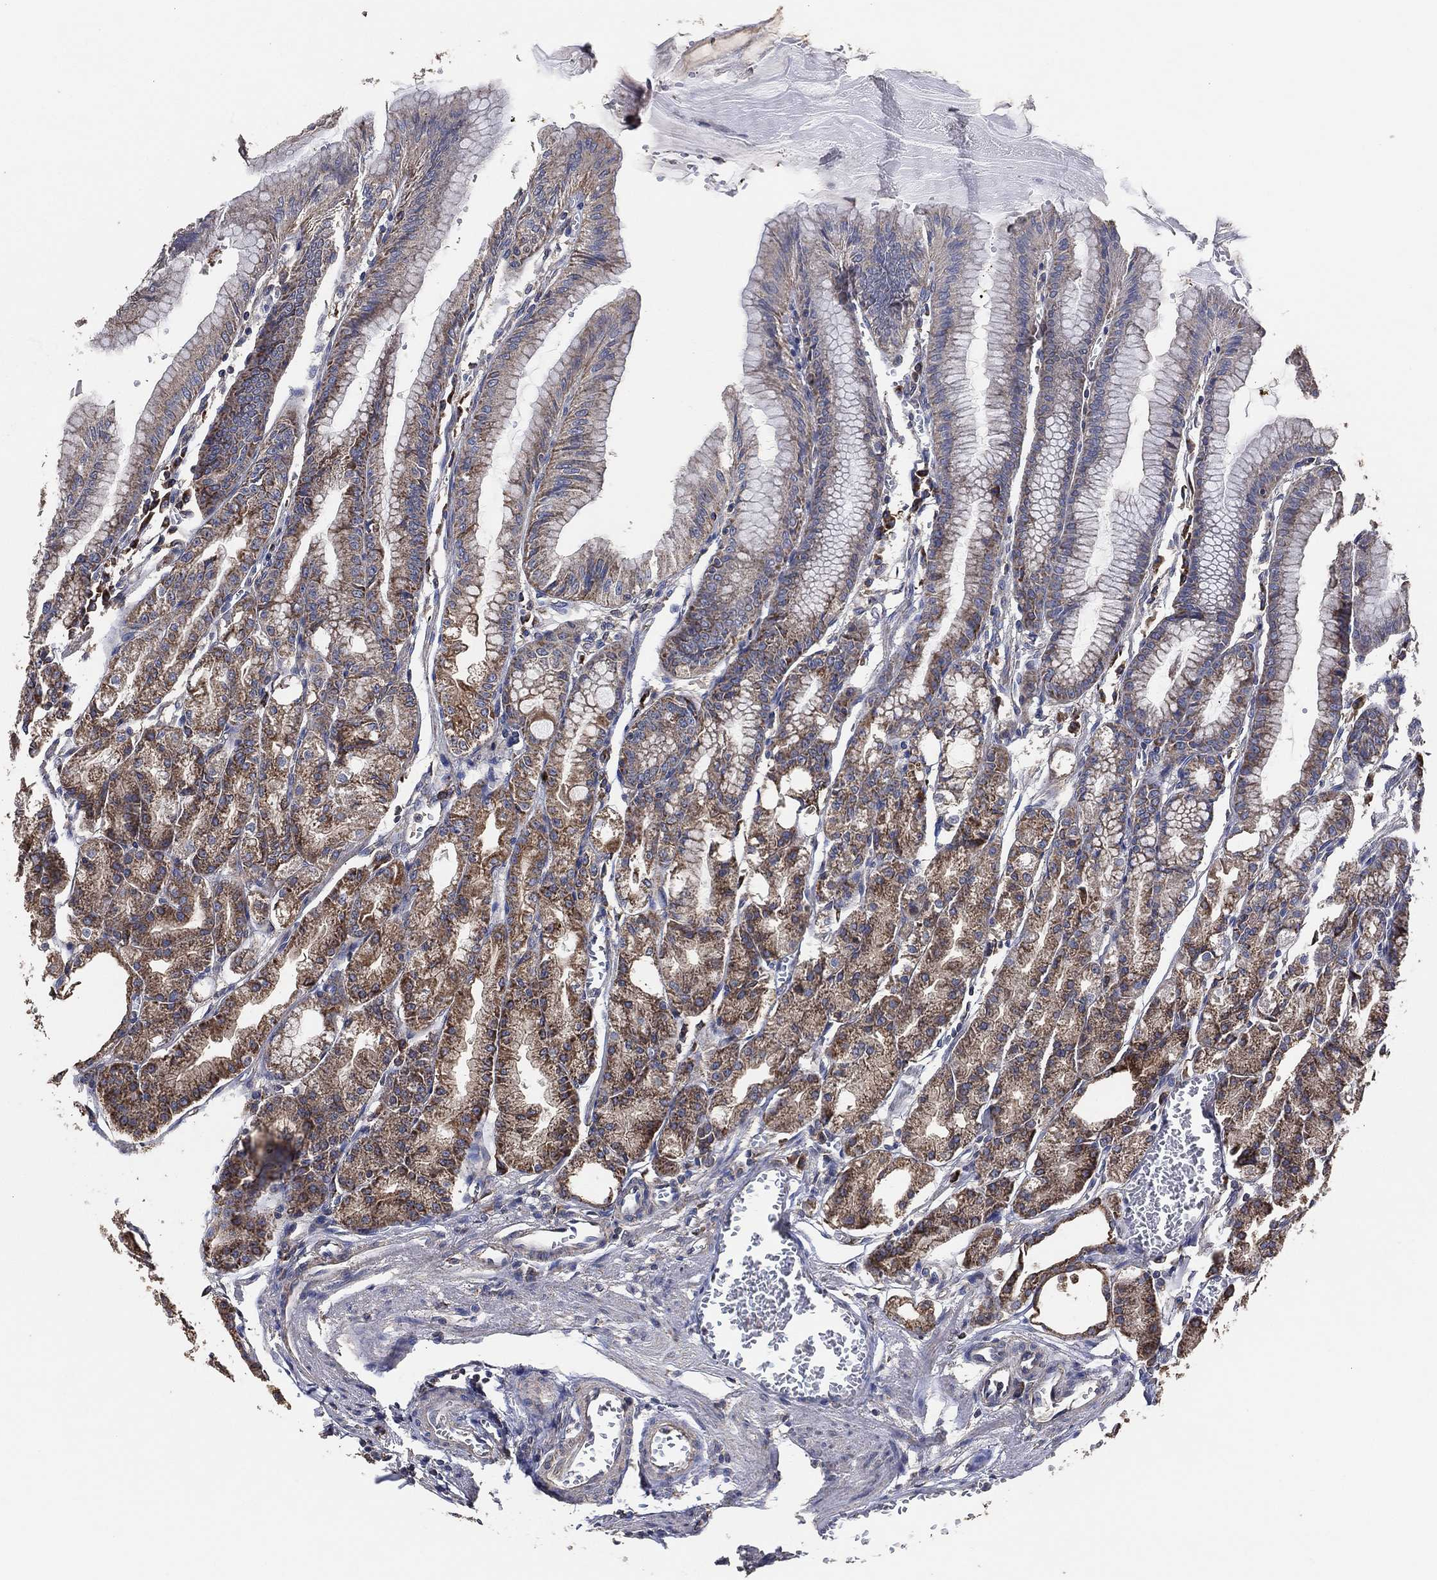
{"staining": {"intensity": "moderate", "quantity": "<25%", "location": "cytoplasmic/membranous"}, "tissue": "stomach", "cell_type": "Glandular cells", "image_type": "normal", "snomed": [{"axis": "morphology", "description": "Normal tissue, NOS"}, {"axis": "topography", "description": "Stomach, lower"}], "caption": "The micrograph displays a brown stain indicating the presence of a protein in the cytoplasmic/membranous of glandular cells in stomach. (Brightfield microscopy of DAB IHC at high magnification).", "gene": "LIMD1", "patient": {"sex": "male", "age": 71}}